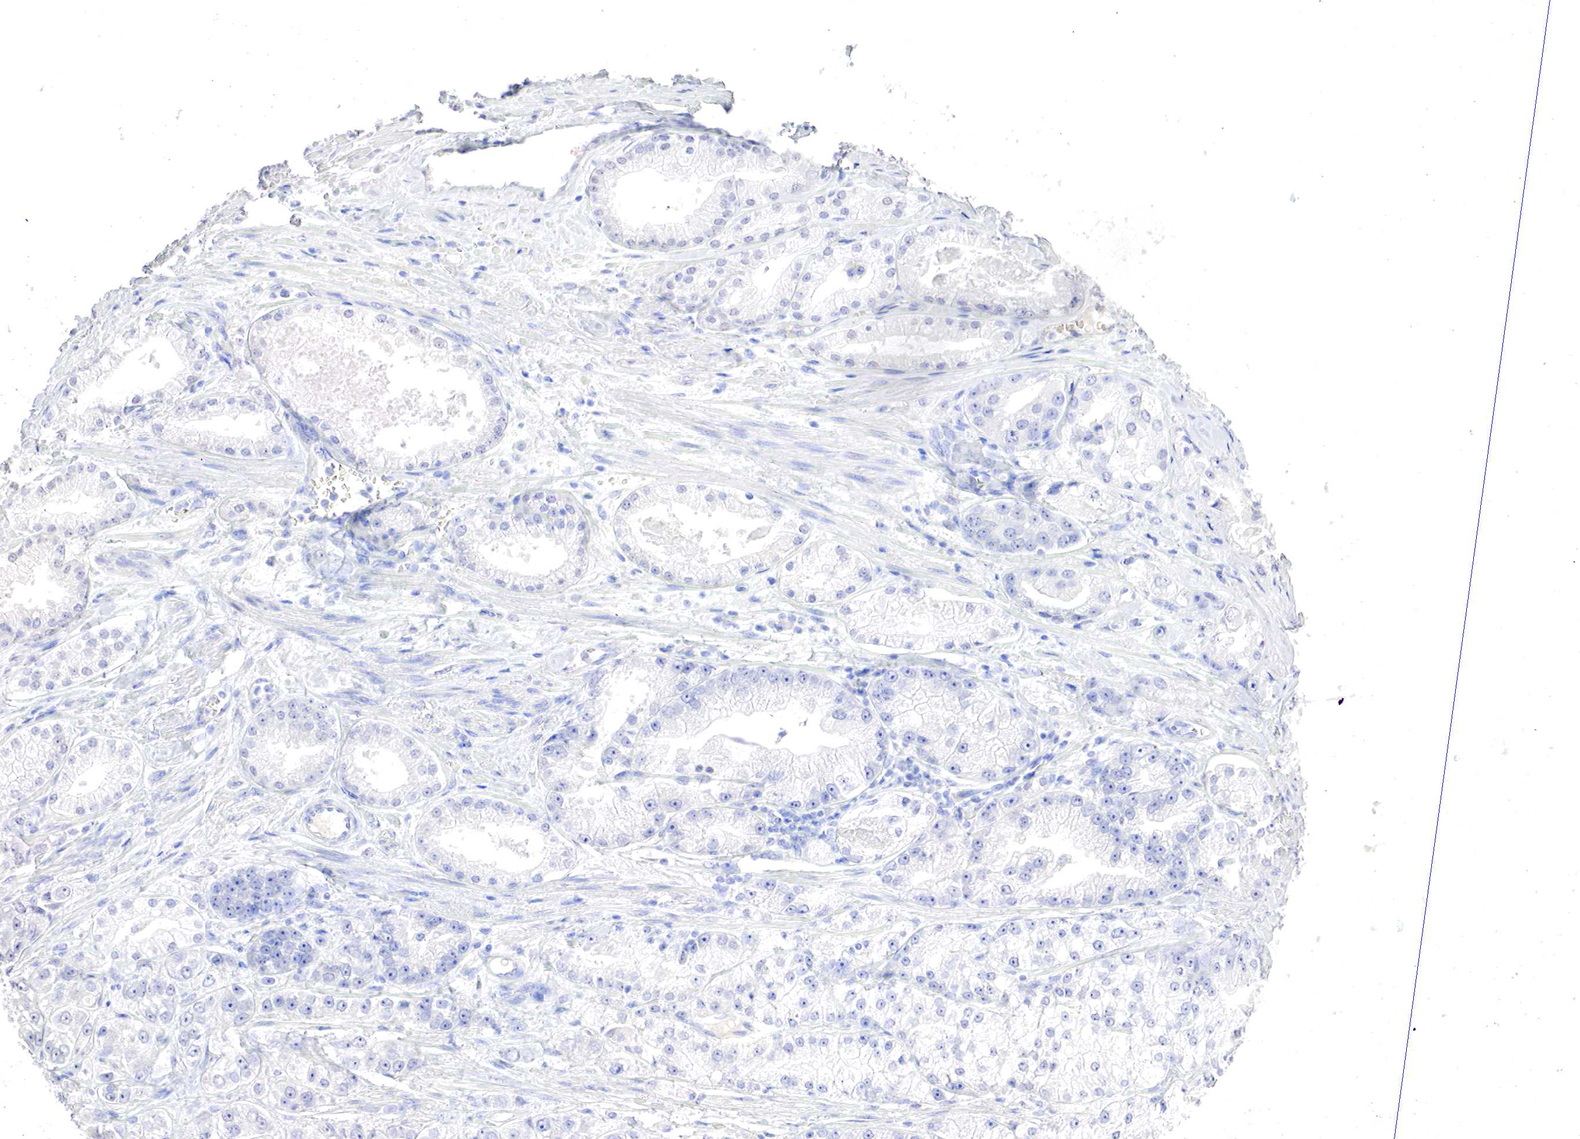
{"staining": {"intensity": "negative", "quantity": "none", "location": "none"}, "tissue": "prostate cancer", "cell_type": "Tumor cells", "image_type": "cancer", "snomed": [{"axis": "morphology", "description": "Adenocarcinoma, Medium grade"}, {"axis": "topography", "description": "Prostate"}], "caption": "This photomicrograph is of prostate medium-grade adenocarcinoma stained with immunohistochemistry to label a protein in brown with the nuclei are counter-stained blue. There is no expression in tumor cells.", "gene": "OTC", "patient": {"sex": "male", "age": 72}}